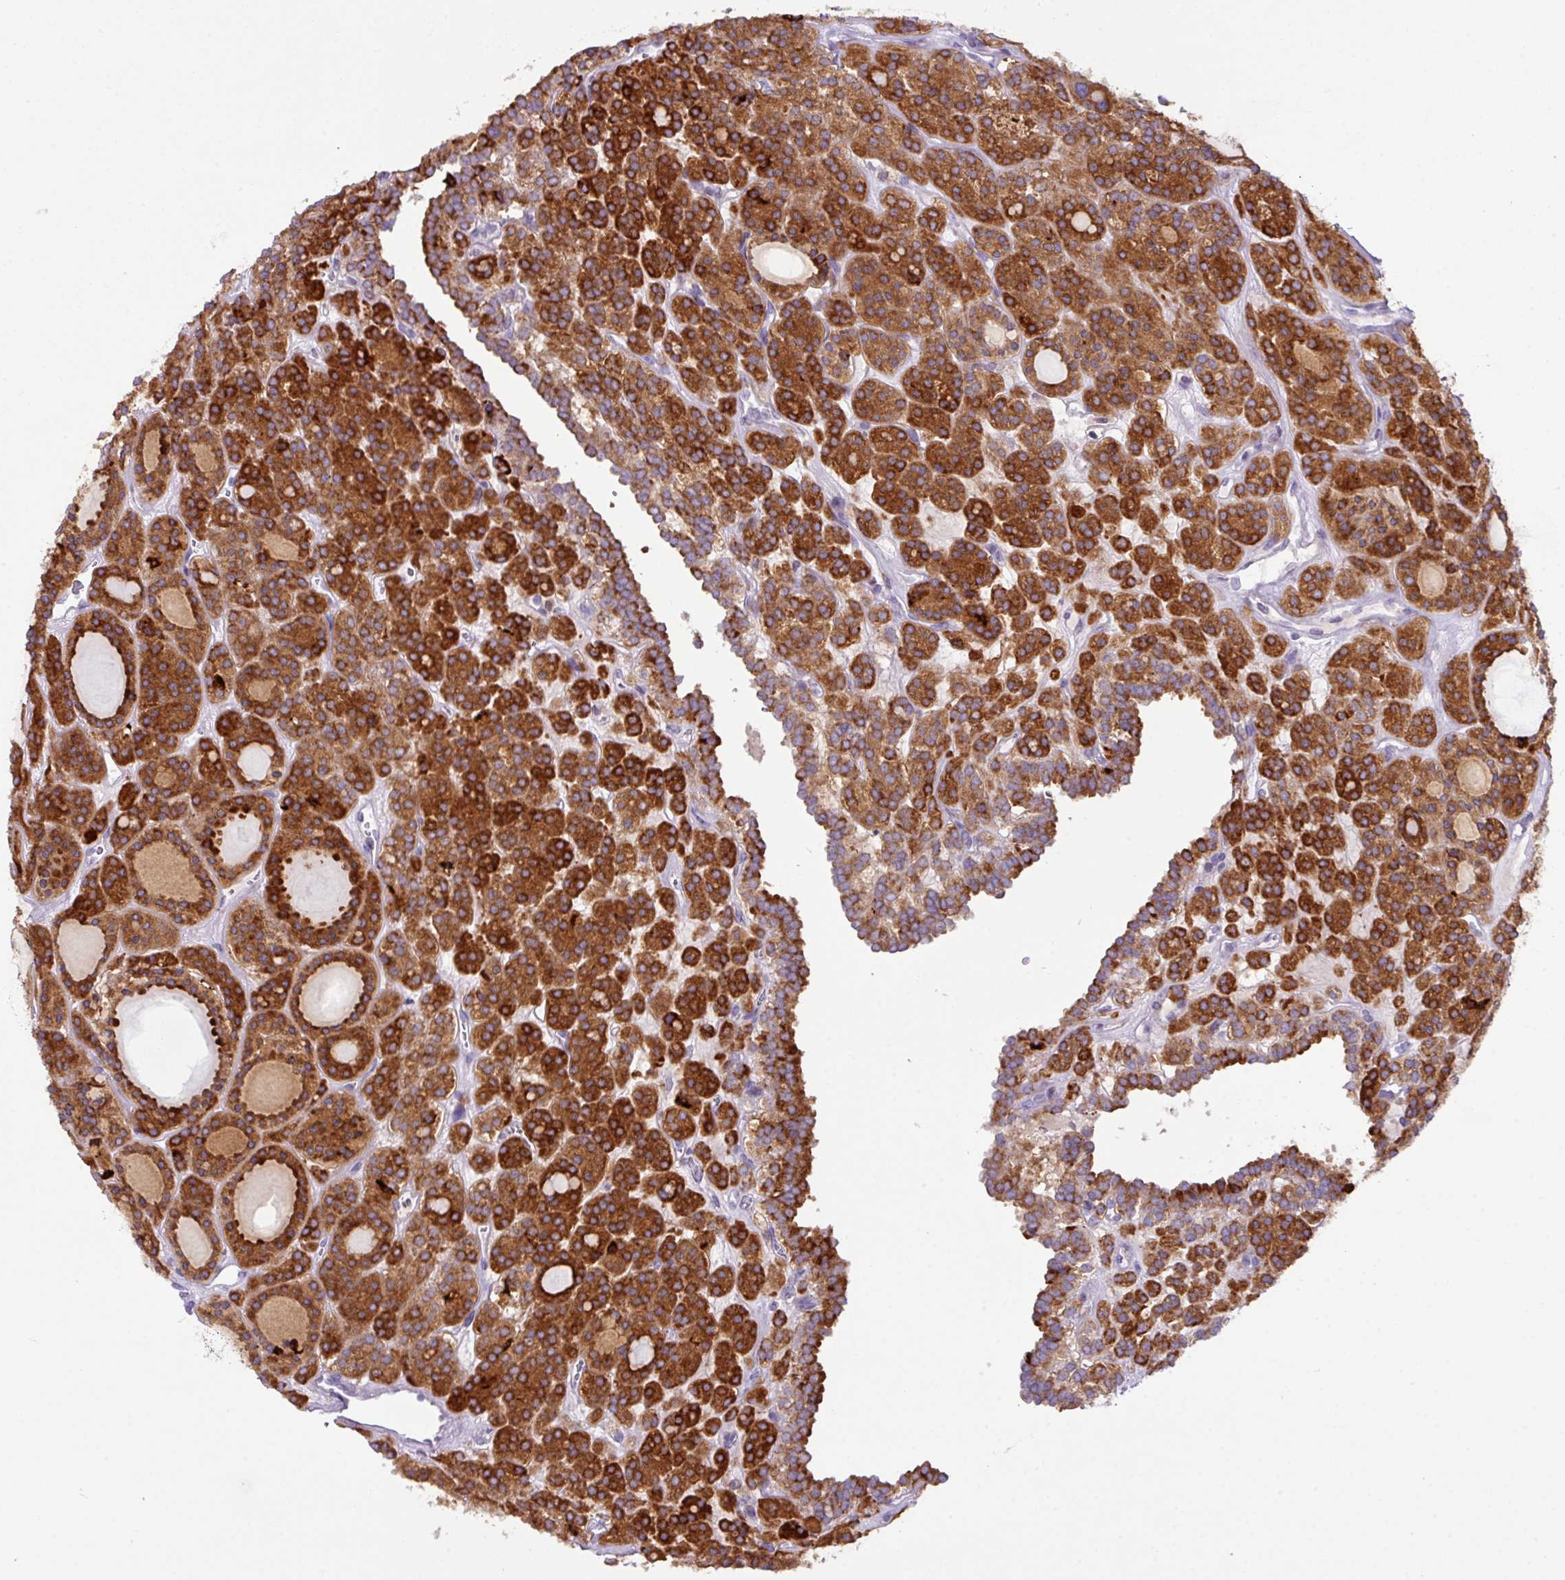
{"staining": {"intensity": "strong", "quantity": ">75%", "location": "cytoplasmic/membranous"}, "tissue": "thyroid cancer", "cell_type": "Tumor cells", "image_type": "cancer", "snomed": [{"axis": "morphology", "description": "Follicular adenoma carcinoma, NOS"}, {"axis": "topography", "description": "Thyroid gland"}], "caption": "This is a photomicrograph of IHC staining of follicular adenoma carcinoma (thyroid), which shows strong staining in the cytoplasmic/membranous of tumor cells.", "gene": "RGS21", "patient": {"sex": "female", "age": 63}}